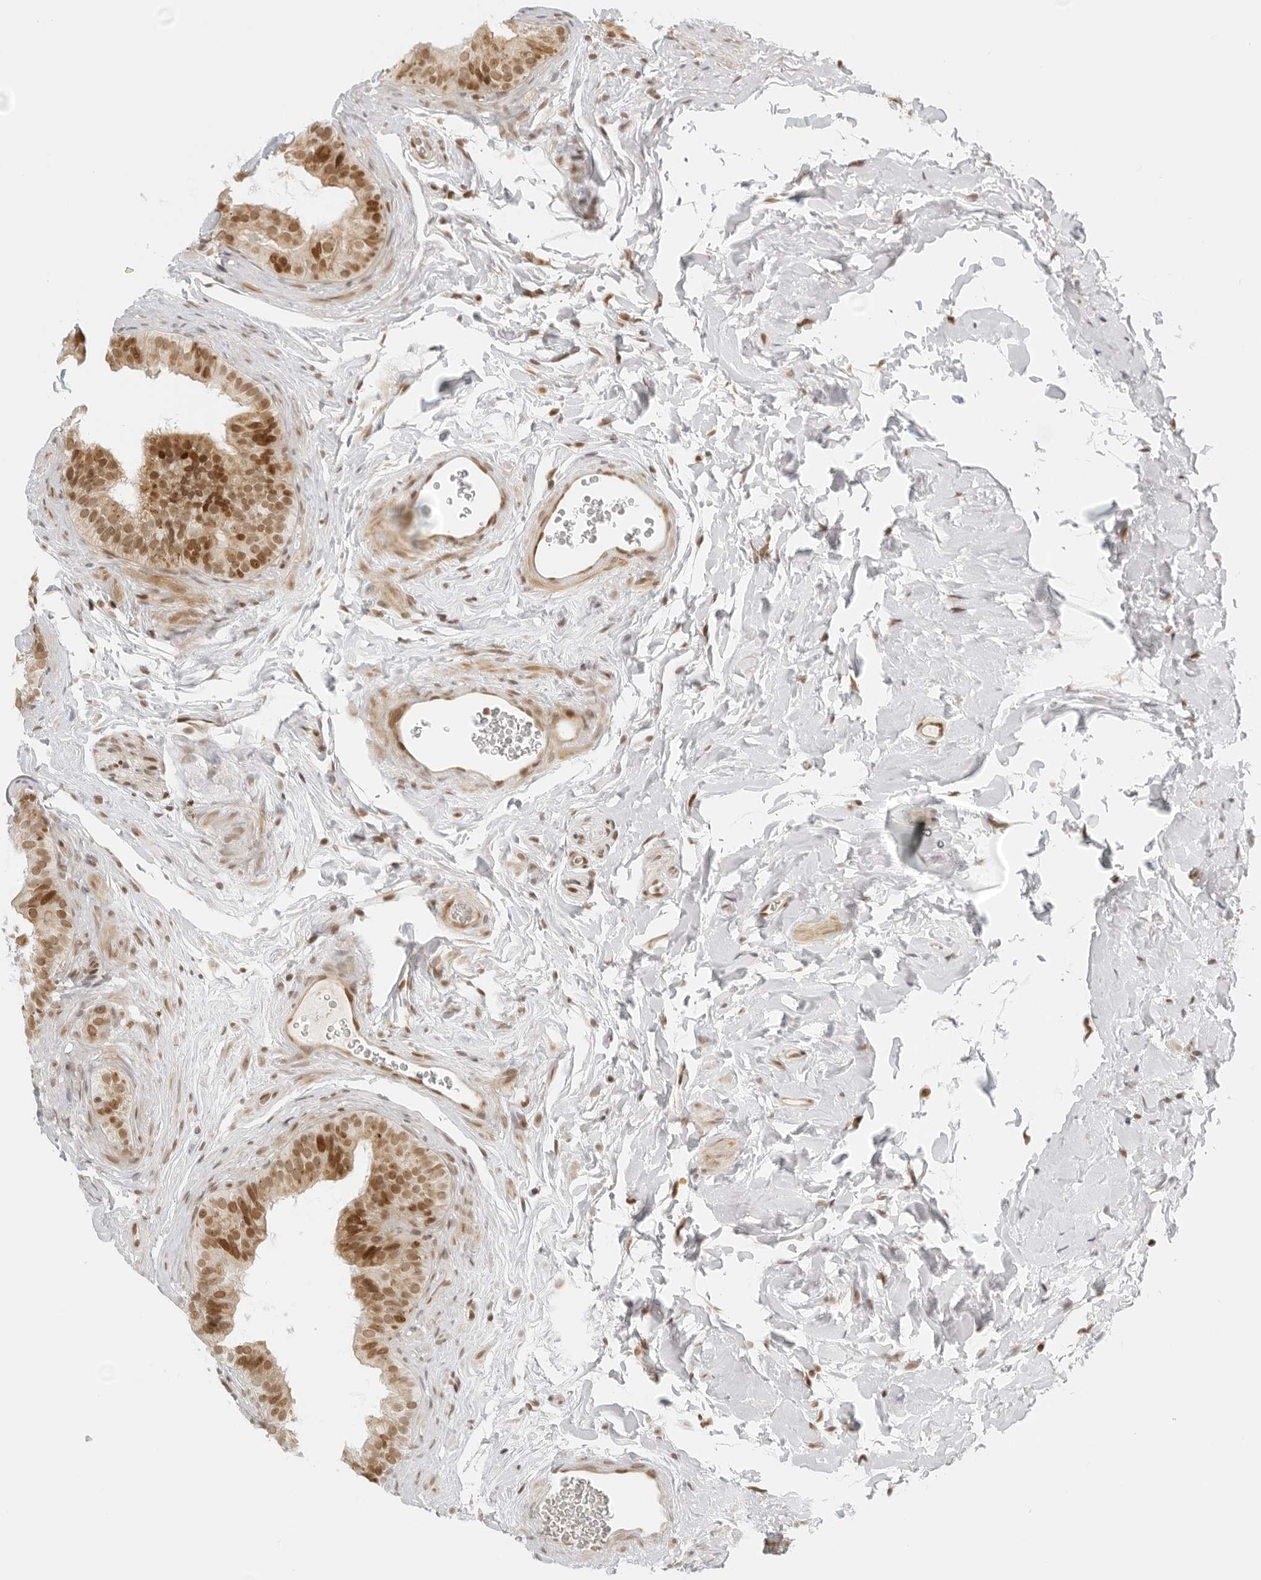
{"staining": {"intensity": "moderate", "quantity": ">75%", "location": "nuclear"}, "tissue": "epididymis", "cell_type": "Glandular cells", "image_type": "normal", "snomed": [{"axis": "morphology", "description": "Normal tissue, NOS"}, {"axis": "topography", "description": "Epididymis"}], "caption": "Glandular cells show moderate nuclear staining in about >75% of cells in benign epididymis.", "gene": "RCC1", "patient": {"sex": "male", "age": 49}}